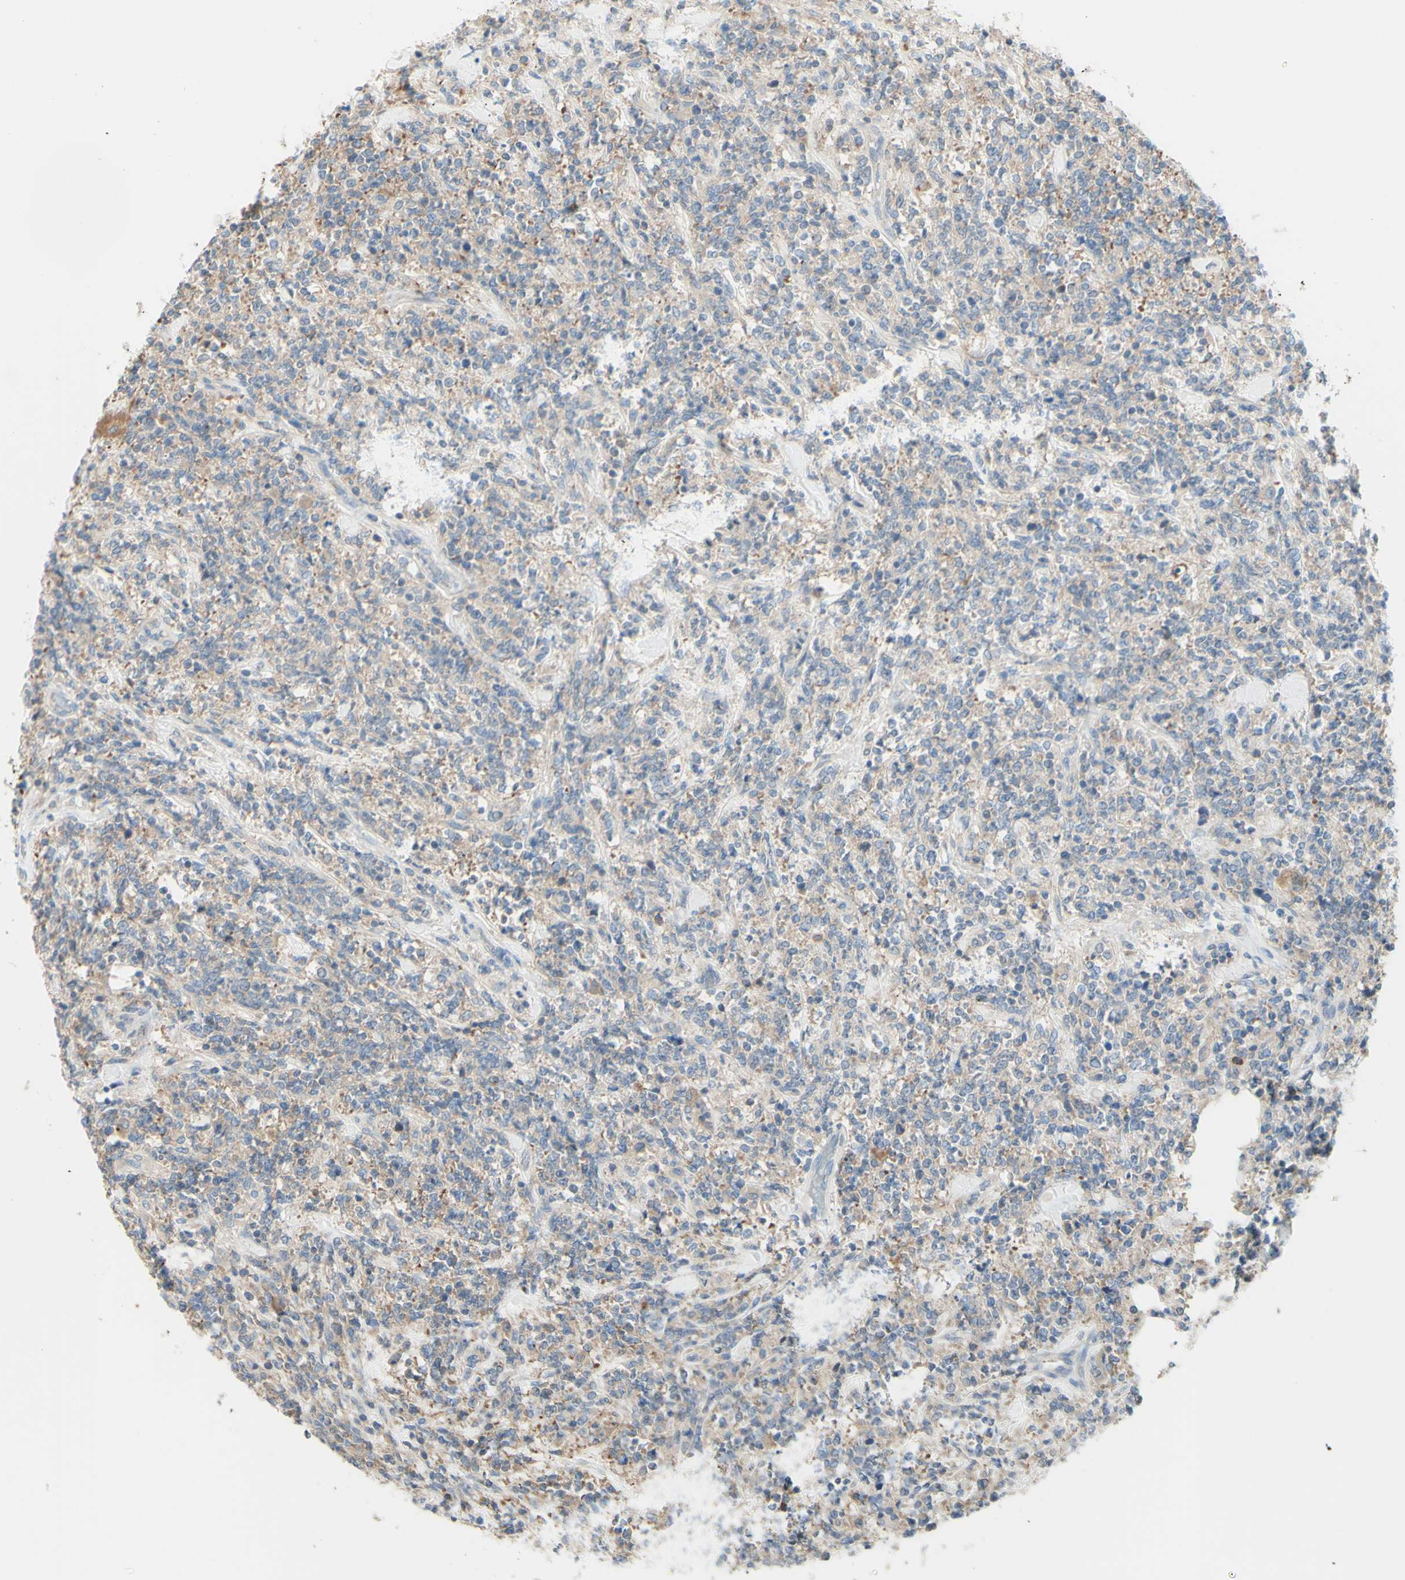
{"staining": {"intensity": "weak", "quantity": ">75%", "location": "cytoplasmic/membranous"}, "tissue": "lymphoma", "cell_type": "Tumor cells", "image_type": "cancer", "snomed": [{"axis": "morphology", "description": "Malignant lymphoma, non-Hodgkin's type, High grade"}, {"axis": "topography", "description": "Soft tissue"}], "caption": "Weak cytoplasmic/membranous protein expression is appreciated in about >75% of tumor cells in high-grade malignant lymphoma, non-Hodgkin's type. The protein of interest is shown in brown color, while the nuclei are stained blue.", "gene": "MTM1", "patient": {"sex": "male", "age": 18}}